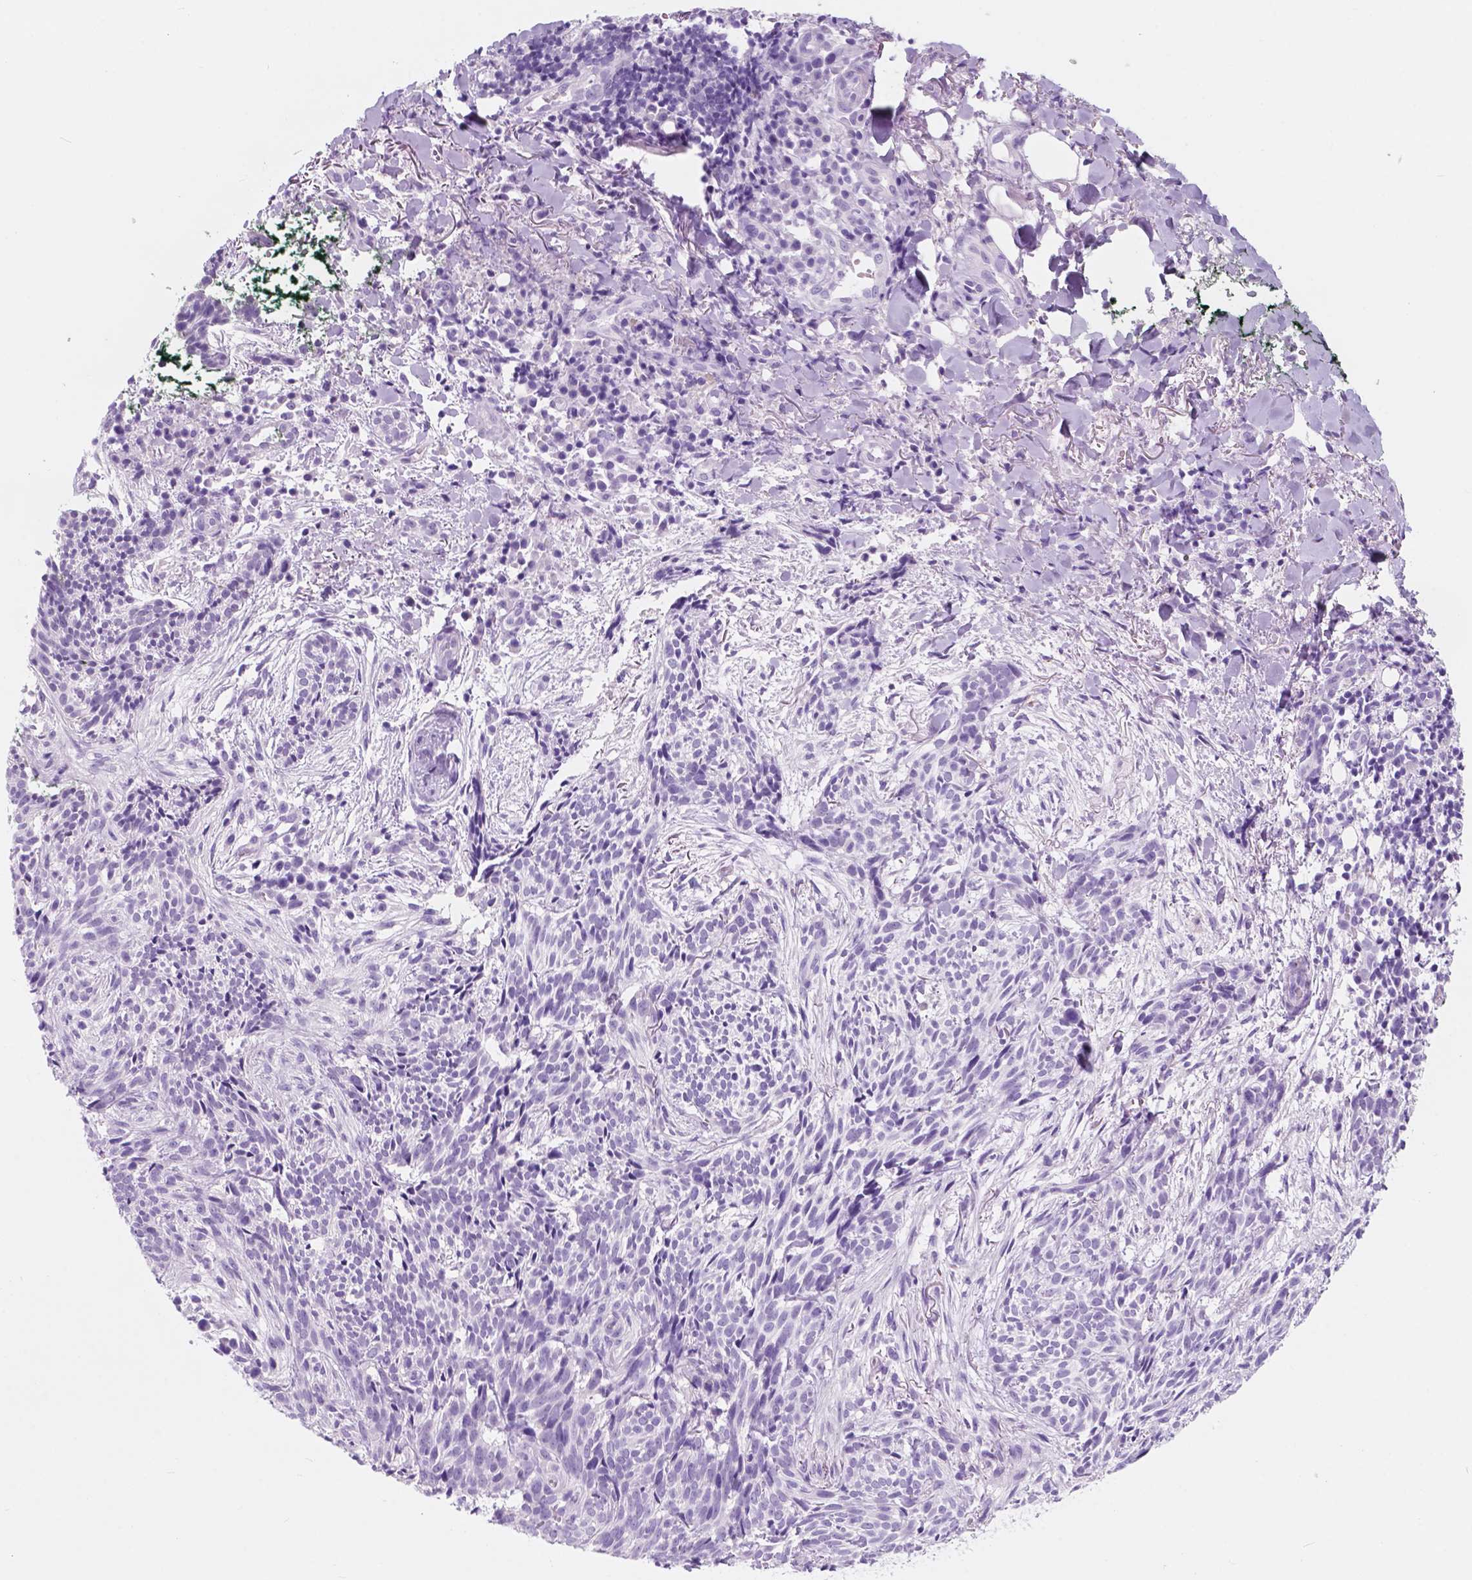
{"staining": {"intensity": "negative", "quantity": "none", "location": "none"}, "tissue": "skin cancer", "cell_type": "Tumor cells", "image_type": "cancer", "snomed": [{"axis": "morphology", "description": "Basal cell carcinoma"}, {"axis": "topography", "description": "Skin"}], "caption": "Immunohistochemistry (IHC) photomicrograph of neoplastic tissue: human skin basal cell carcinoma stained with DAB demonstrates no significant protein staining in tumor cells.", "gene": "CUZD1", "patient": {"sex": "male", "age": 71}}